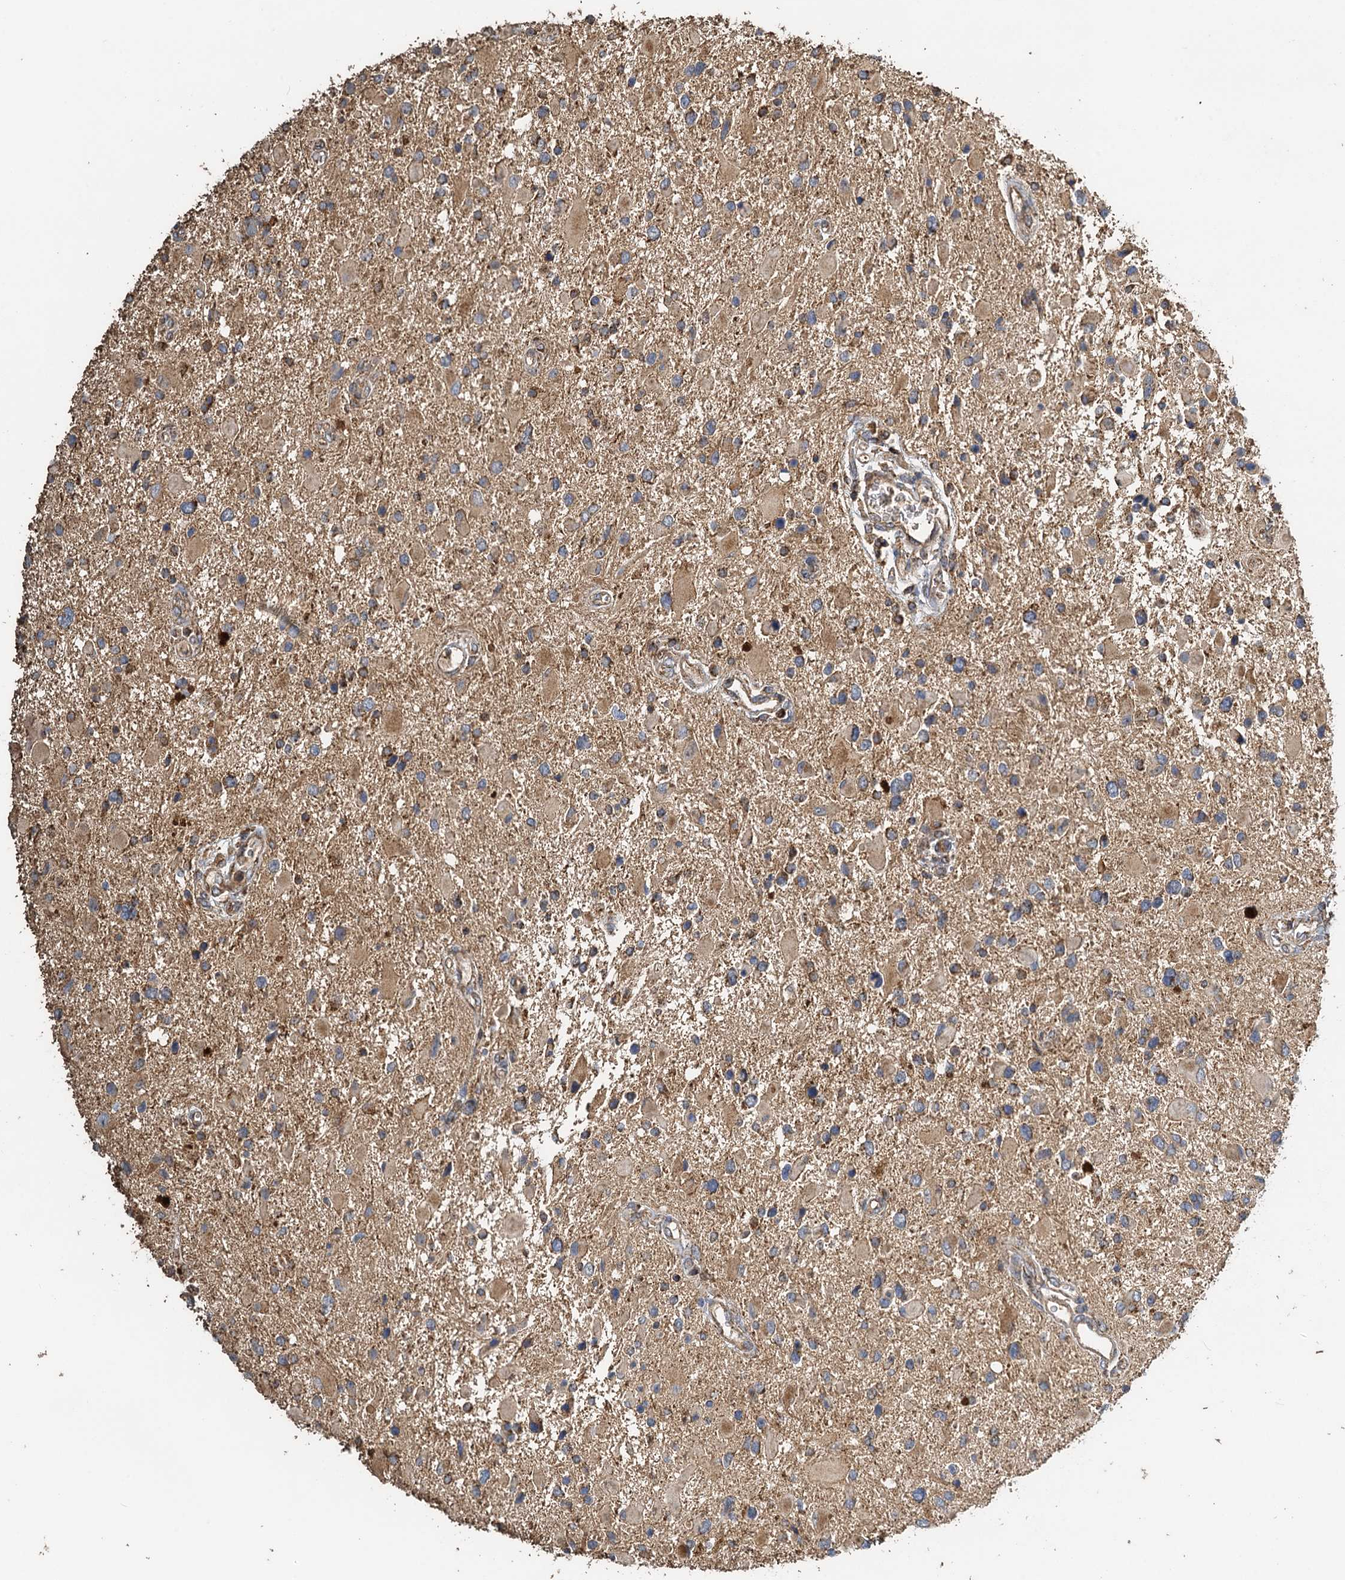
{"staining": {"intensity": "moderate", "quantity": ">75%", "location": "cytoplasmic/membranous"}, "tissue": "glioma", "cell_type": "Tumor cells", "image_type": "cancer", "snomed": [{"axis": "morphology", "description": "Glioma, malignant, High grade"}, {"axis": "topography", "description": "Brain"}], "caption": "Protein analysis of glioma tissue displays moderate cytoplasmic/membranous expression in approximately >75% of tumor cells.", "gene": "SDS", "patient": {"sex": "male", "age": 53}}